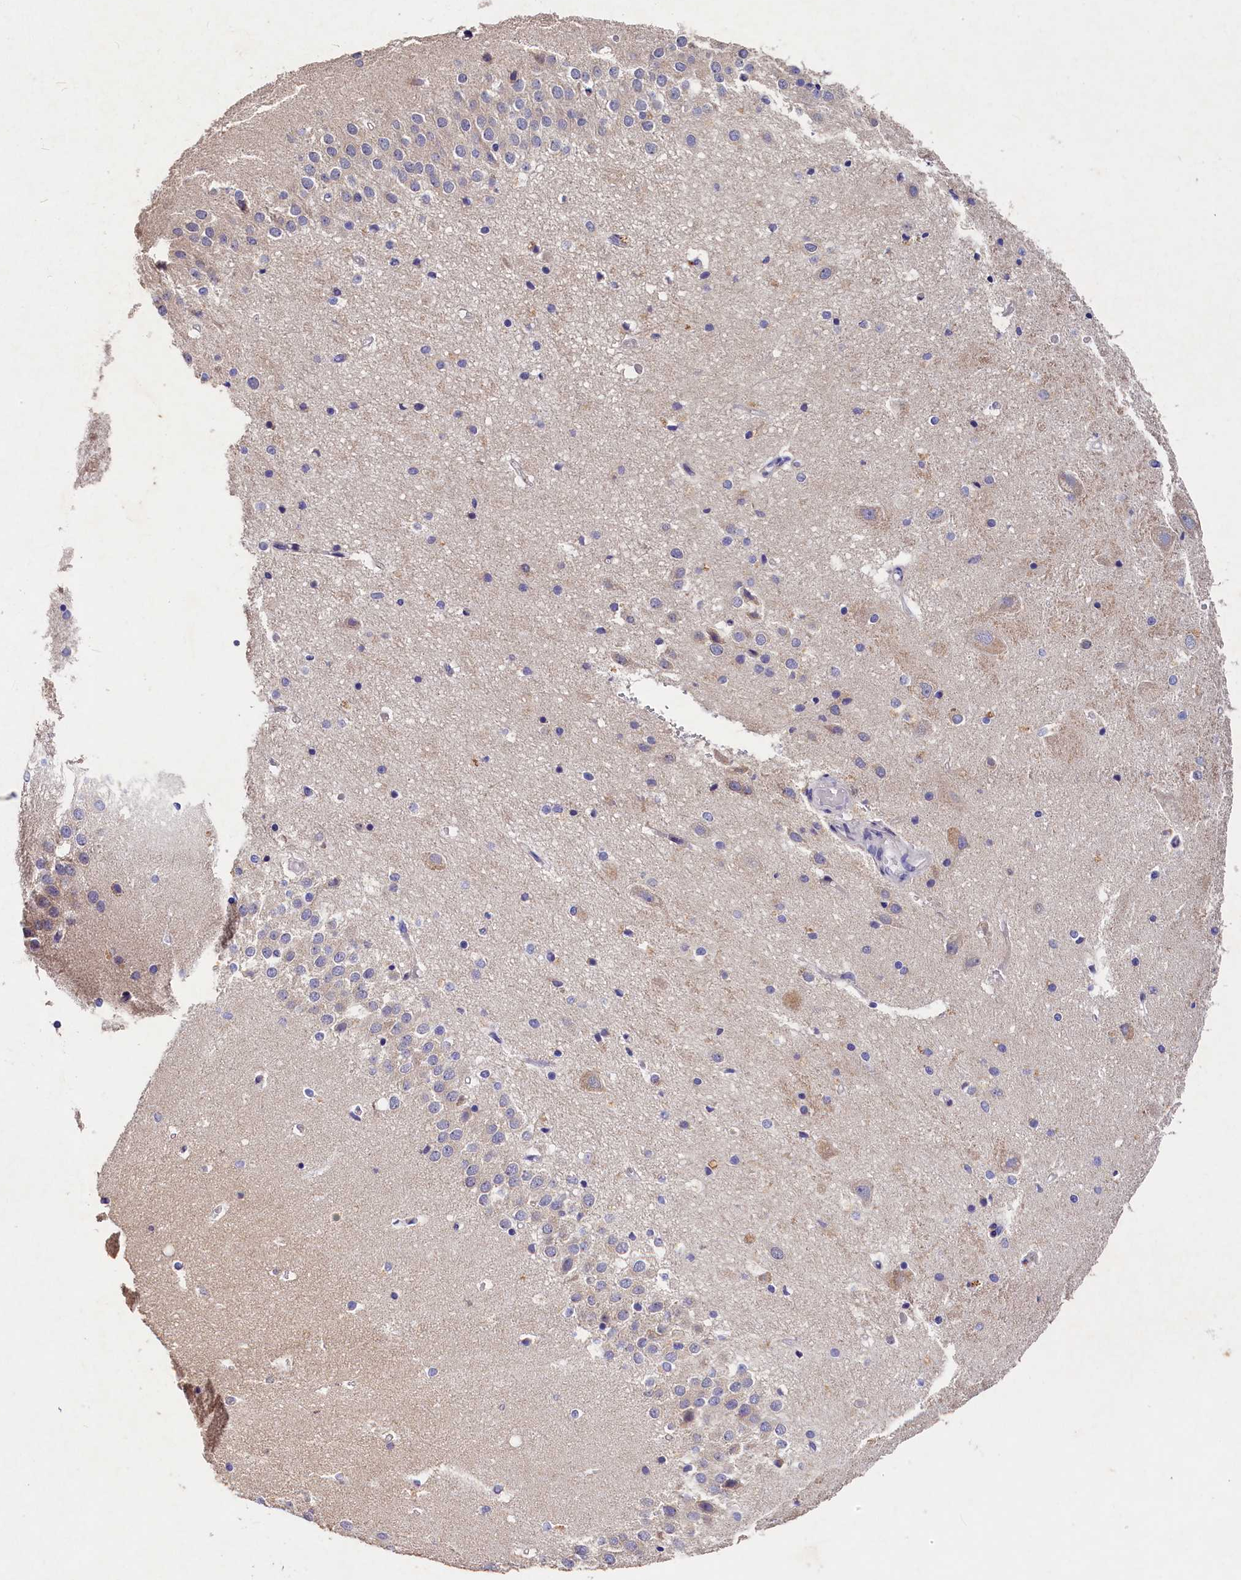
{"staining": {"intensity": "negative", "quantity": "none", "location": "none"}, "tissue": "hippocampus", "cell_type": "Glial cells", "image_type": "normal", "snomed": [{"axis": "morphology", "description": "Normal tissue, NOS"}, {"axis": "topography", "description": "Hippocampus"}], "caption": "High magnification brightfield microscopy of benign hippocampus stained with DAB (brown) and counterstained with hematoxylin (blue): glial cells show no significant staining. (Stains: DAB (3,3'-diaminobenzidine) immunohistochemistry (IHC) with hematoxylin counter stain, Microscopy: brightfield microscopy at high magnification).", "gene": "ST7L", "patient": {"sex": "female", "age": 52}}